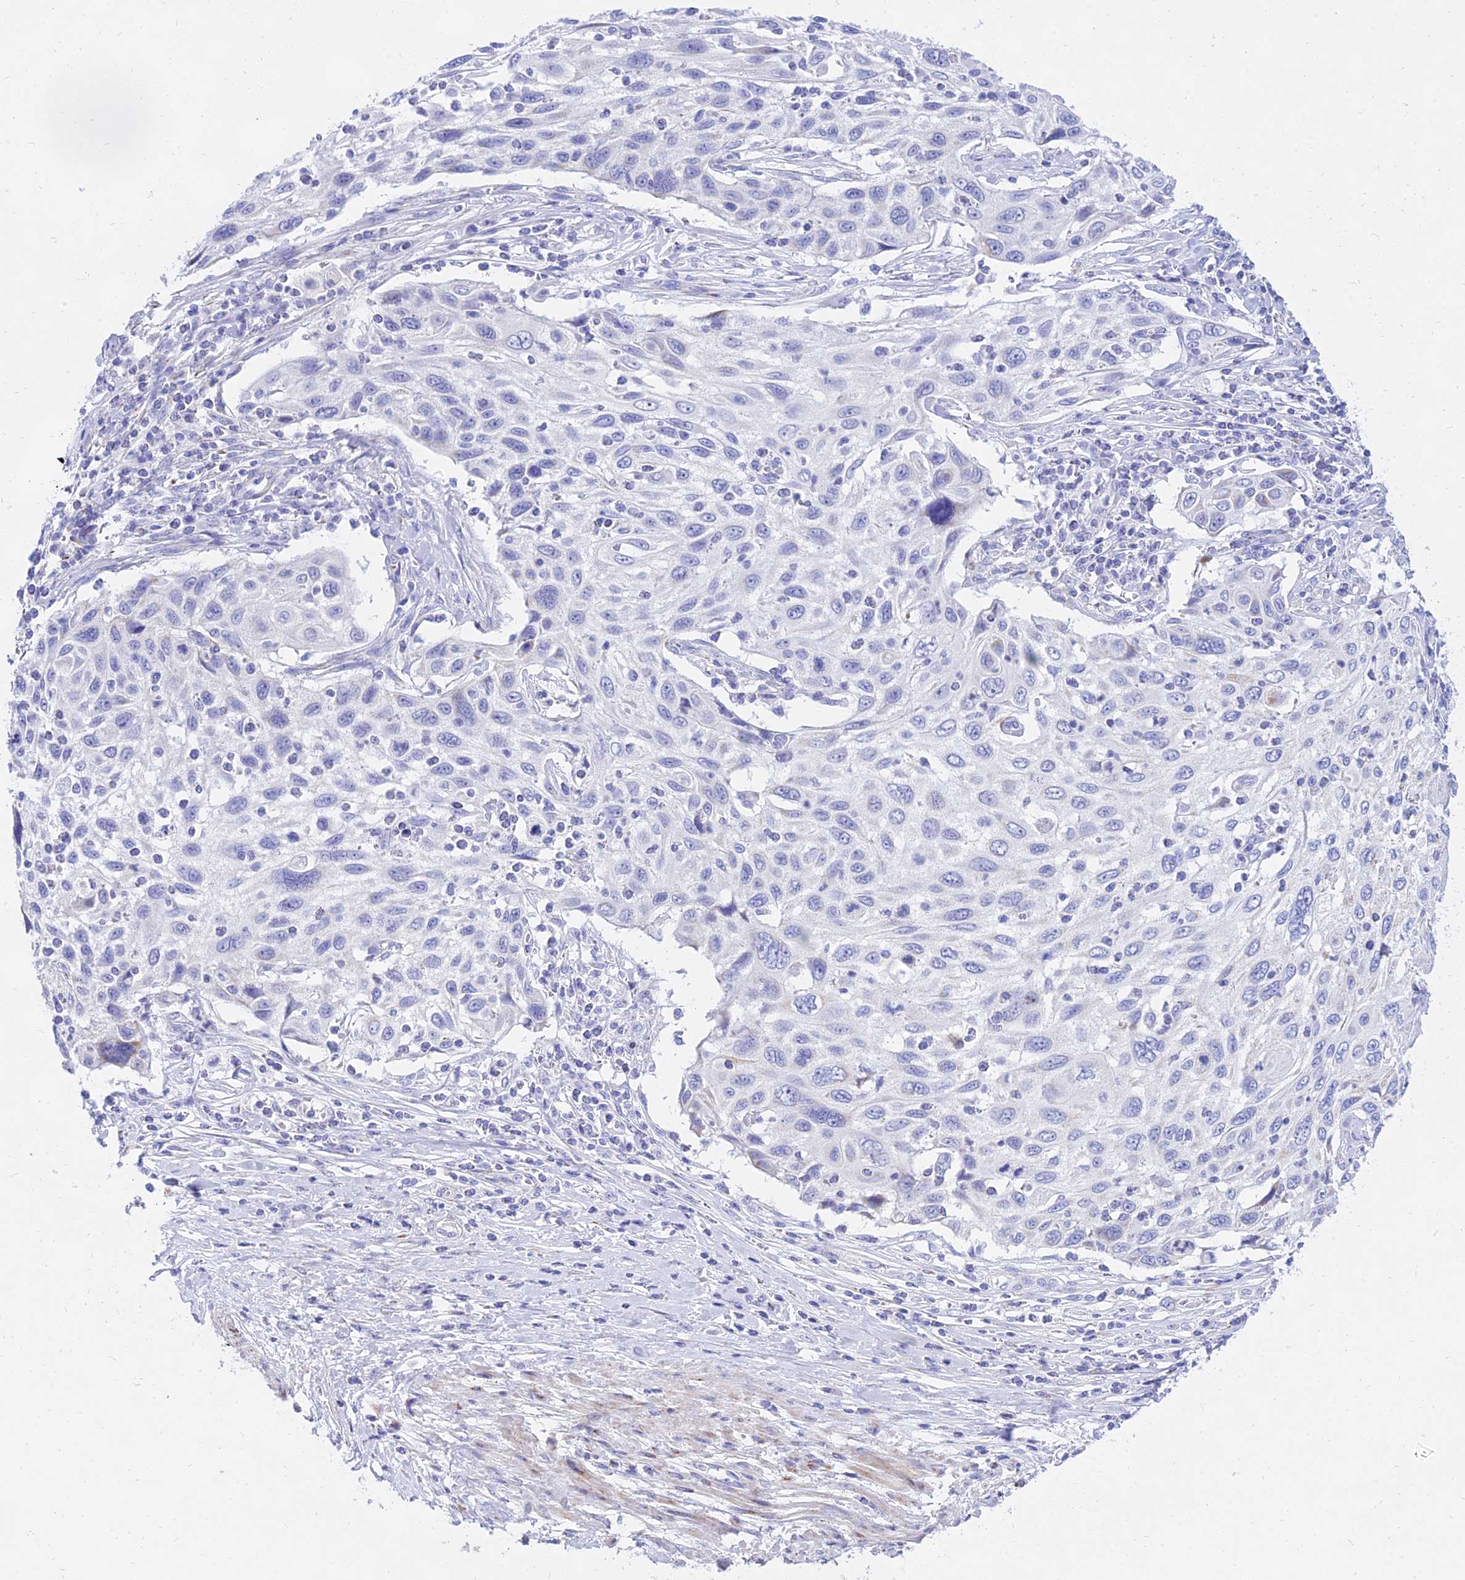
{"staining": {"intensity": "negative", "quantity": "none", "location": "none"}, "tissue": "cervical cancer", "cell_type": "Tumor cells", "image_type": "cancer", "snomed": [{"axis": "morphology", "description": "Squamous cell carcinoma, NOS"}, {"axis": "topography", "description": "Cervix"}], "caption": "This is an immunohistochemistry histopathology image of cervical cancer (squamous cell carcinoma). There is no positivity in tumor cells.", "gene": "PKN3", "patient": {"sex": "female", "age": 70}}